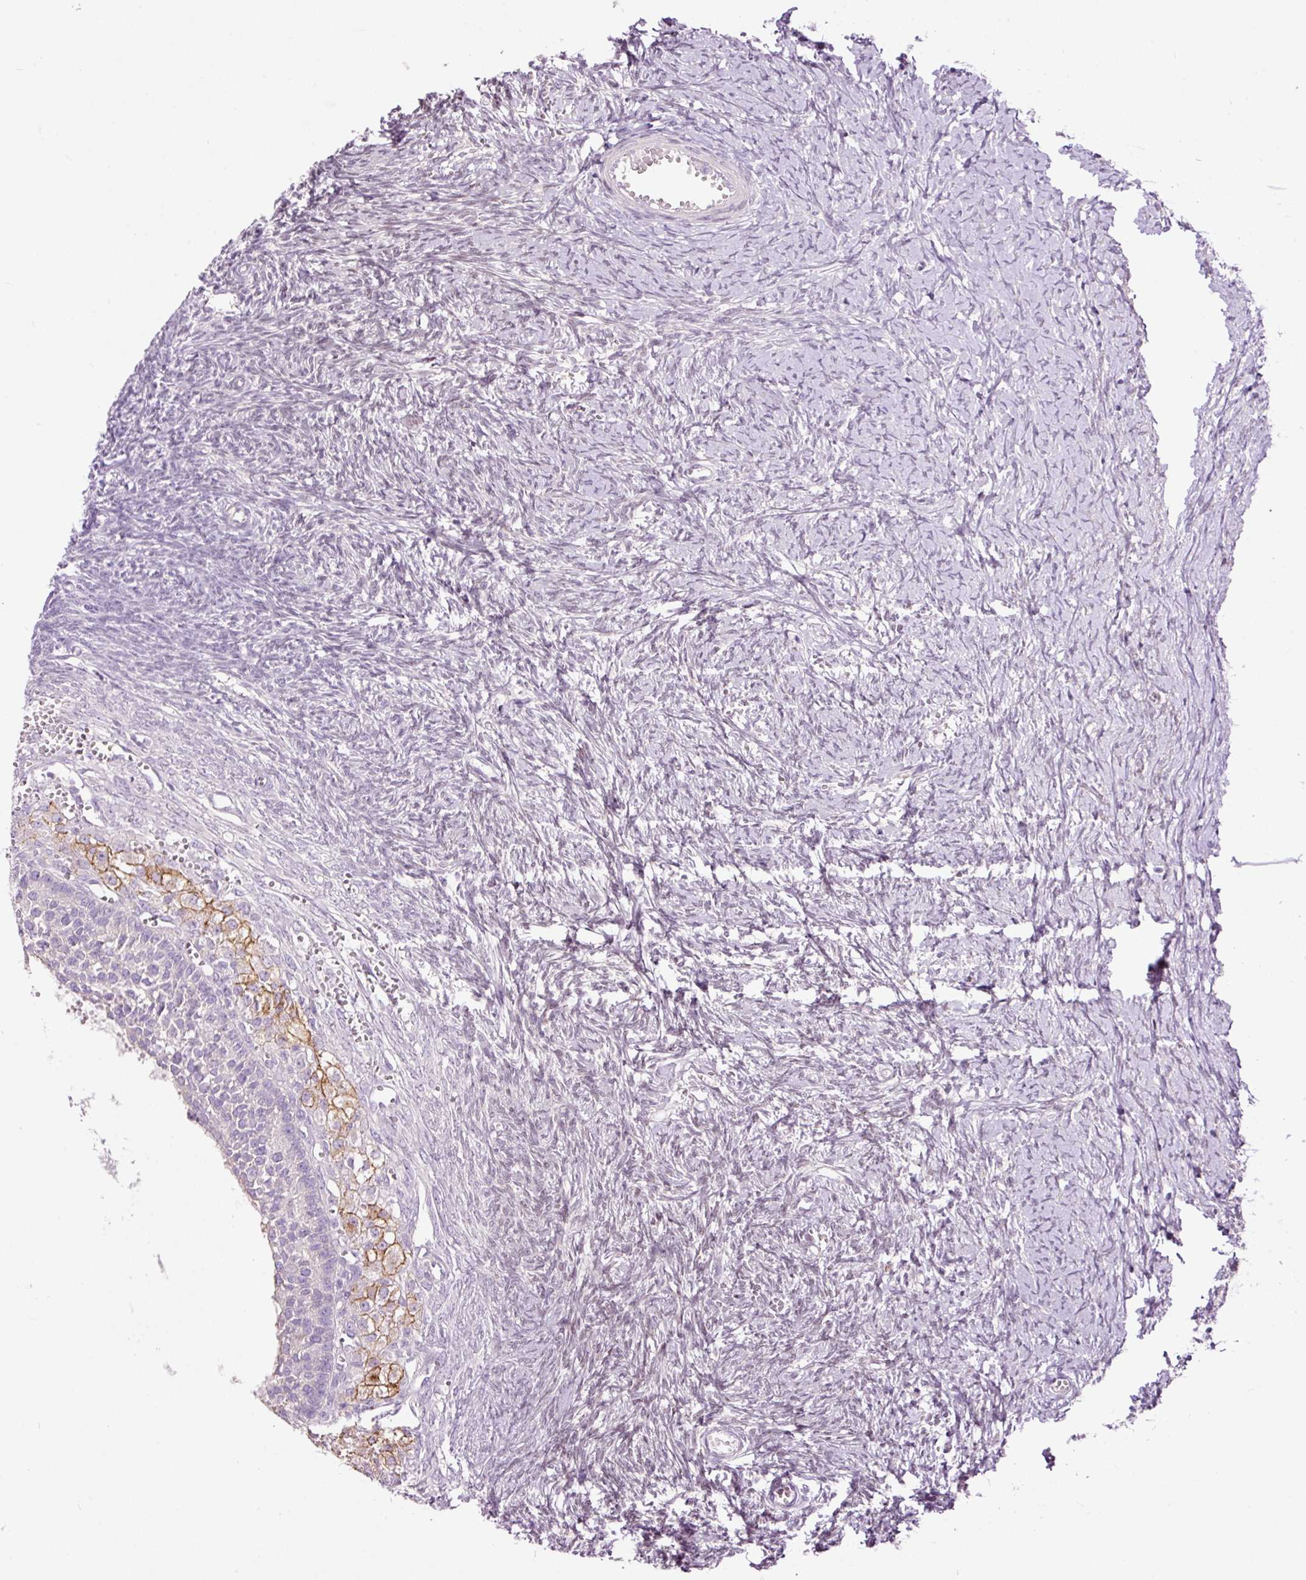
{"staining": {"intensity": "negative", "quantity": "none", "location": "none"}, "tissue": "ovary", "cell_type": "Follicle cells", "image_type": "normal", "snomed": [{"axis": "morphology", "description": "Normal tissue, NOS"}, {"axis": "topography", "description": "Ovary"}], "caption": "This image is of benign ovary stained with immunohistochemistry (IHC) to label a protein in brown with the nuclei are counter-stained blue. There is no staining in follicle cells.", "gene": "FCRL4", "patient": {"sex": "female", "age": 39}}